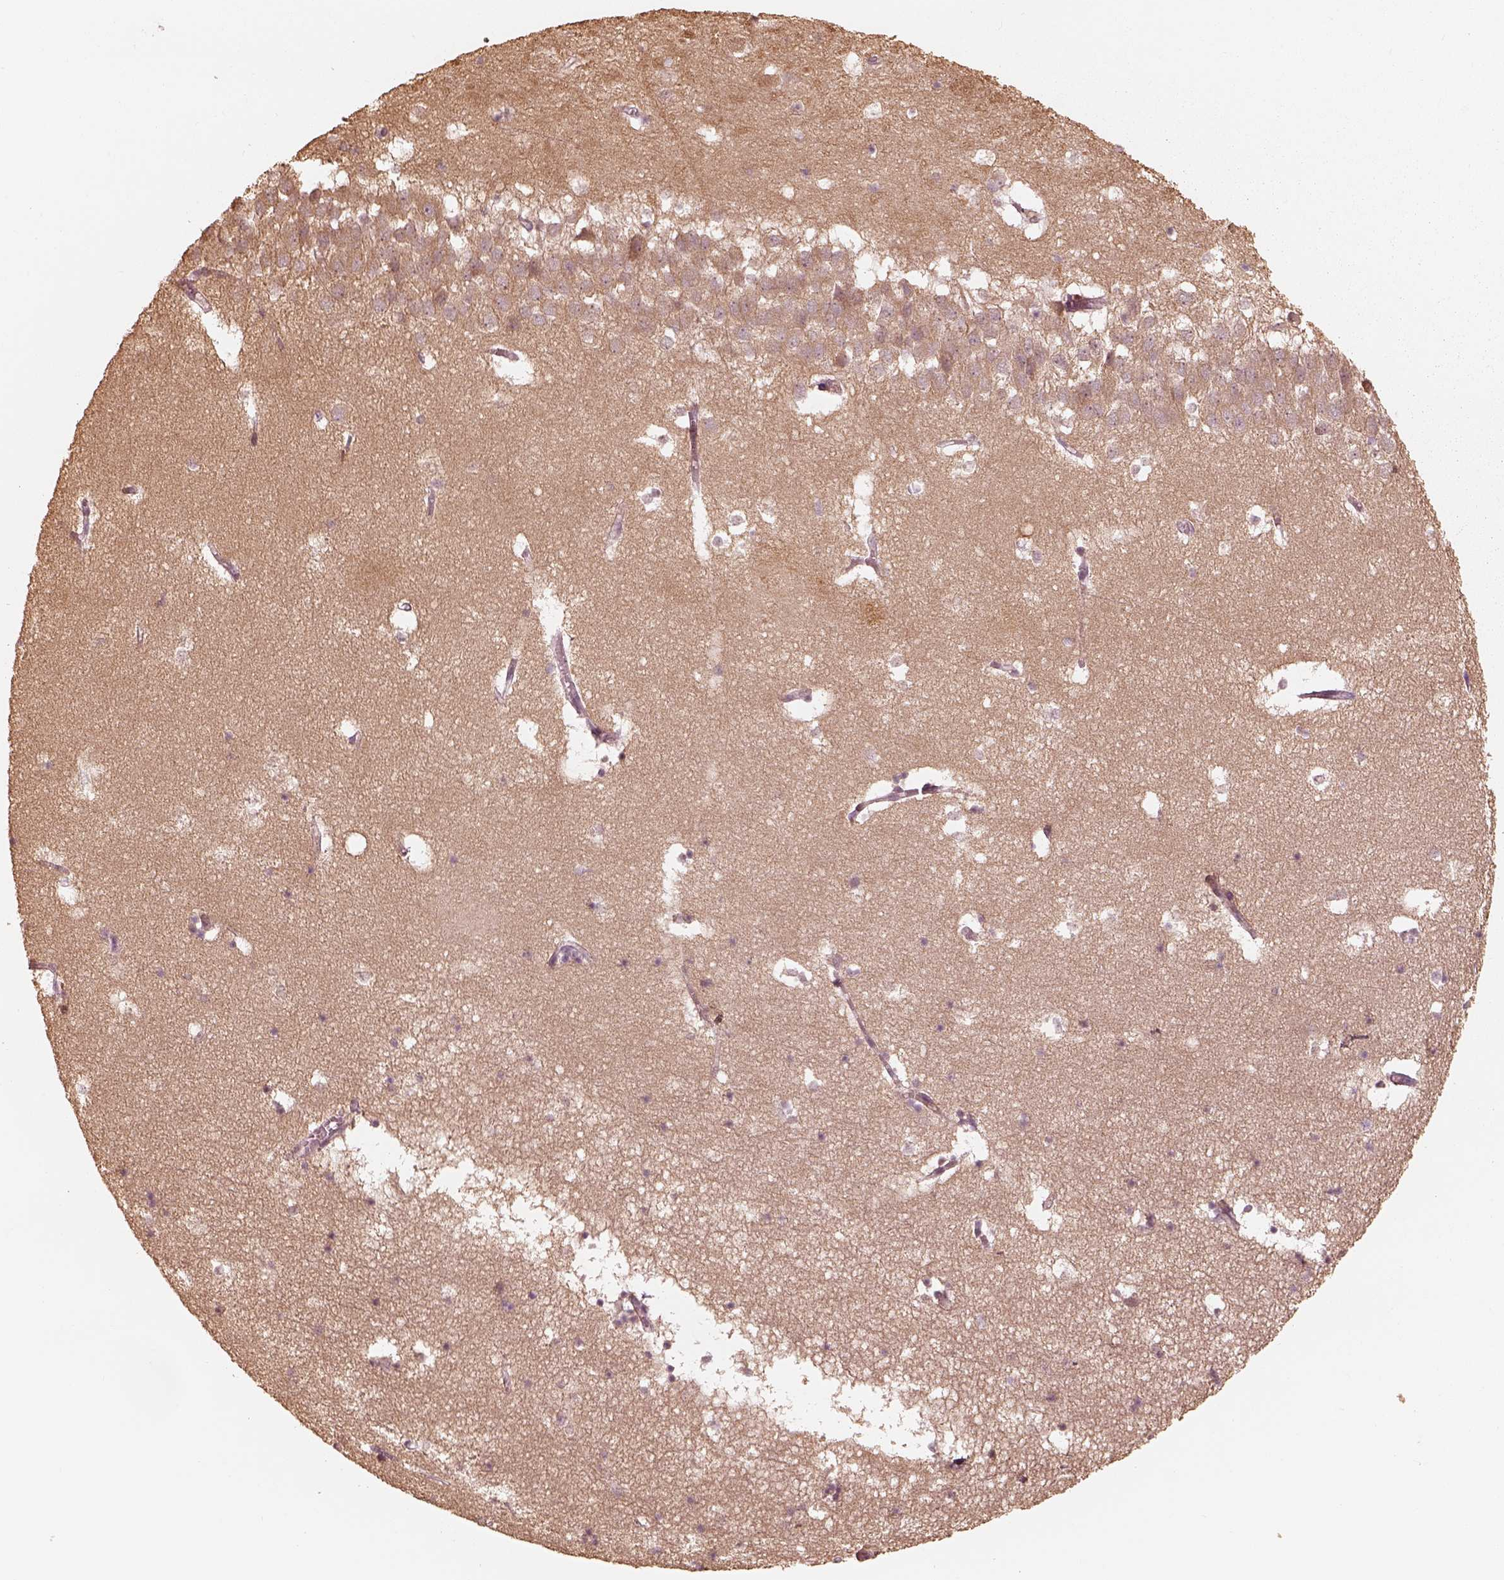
{"staining": {"intensity": "weak", "quantity": "25%-75%", "location": "cytoplasmic/membranous"}, "tissue": "hippocampus", "cell_type": "Glial cells", "image_type": "normal", "snomed": [{"axis": "morphology", "description": "Normal tissue, NOS"}, {"axis": "topography", "description": "Hippocampus"}], "caption": "Immunohistochemical staining of normal hippocampus displays low levels of weak cytoplasmic/membranous positivity in about 25%-75% of glial cells.", "gene": "KIF5C", "patient": {"sex": "male", "age": 58}}